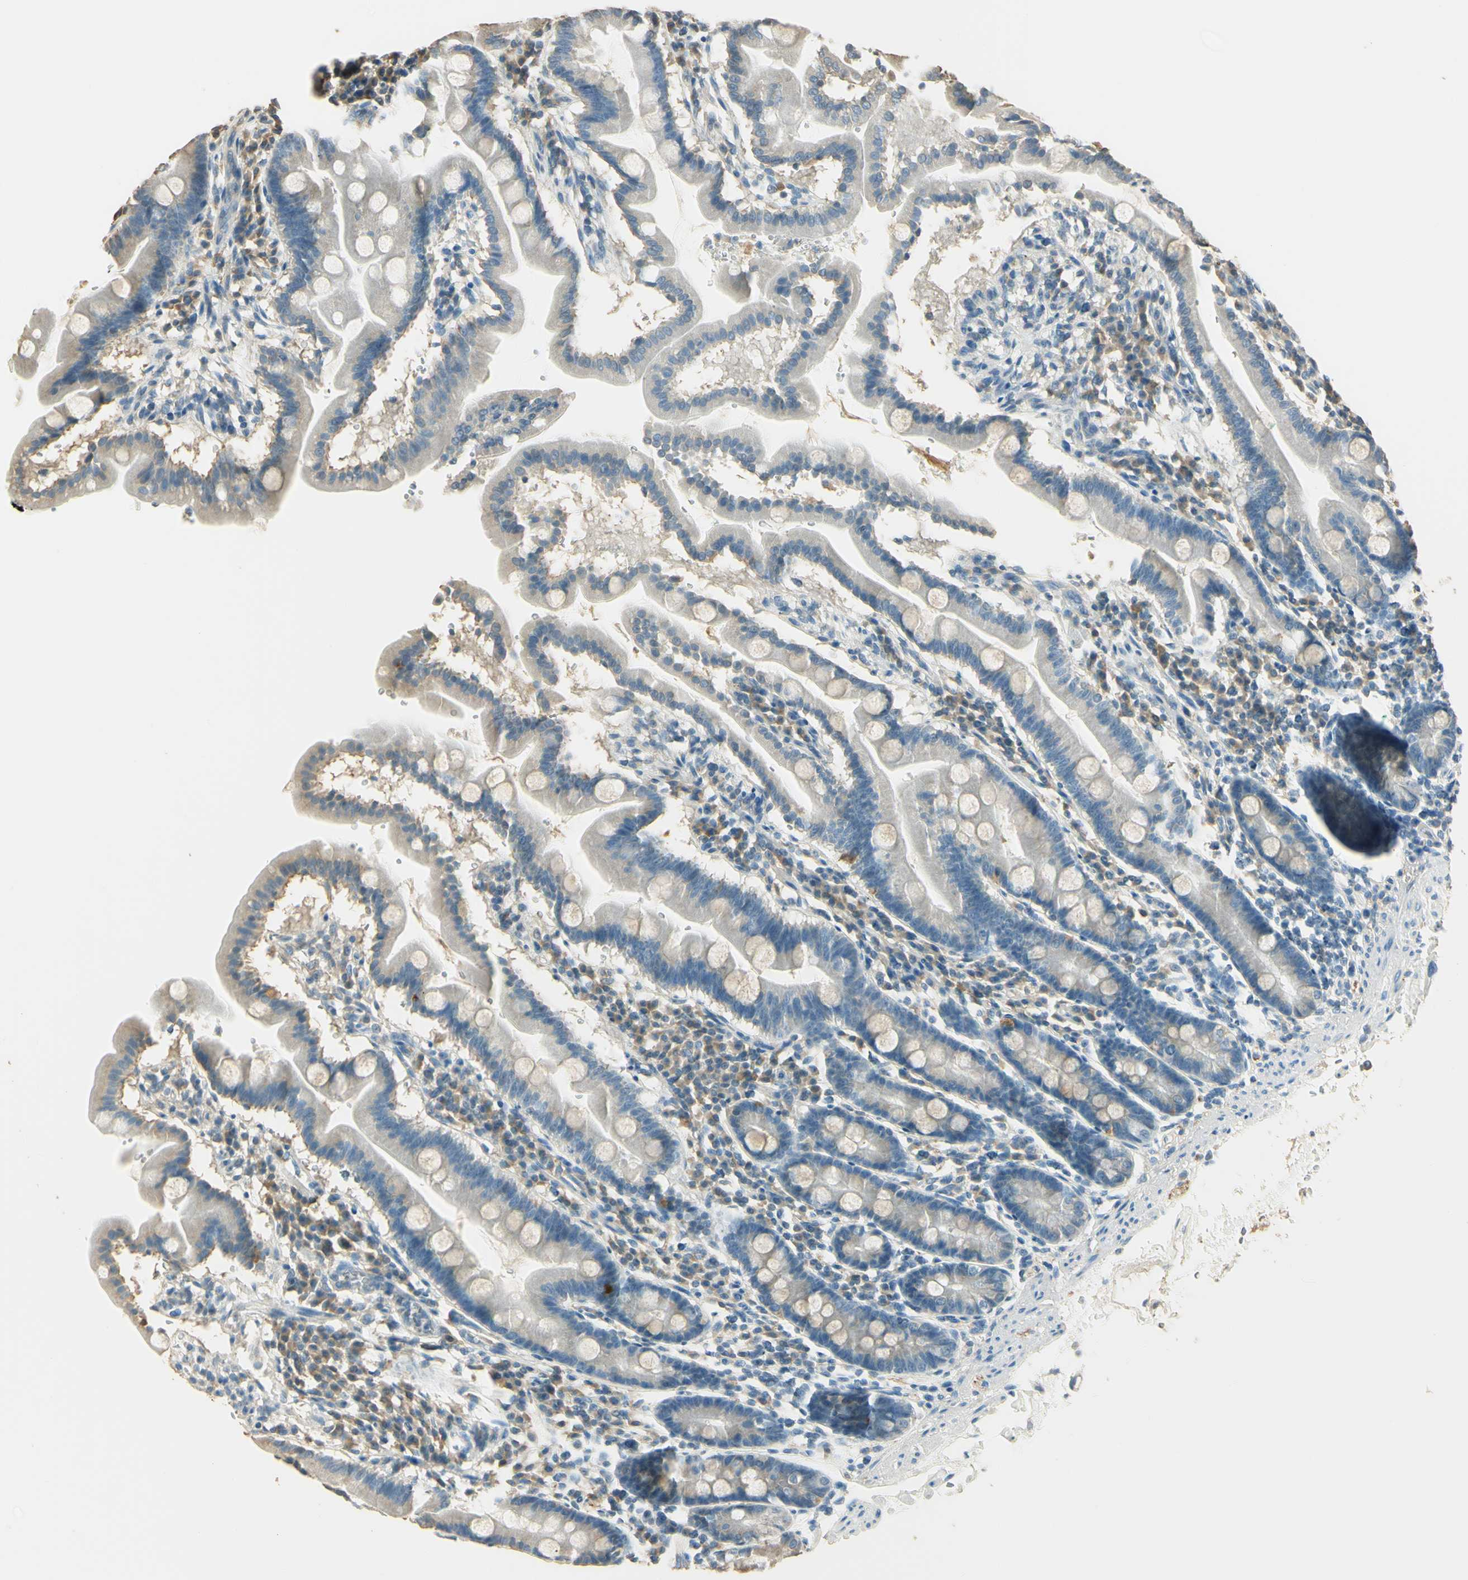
{"staining": {"intensity": "weak", "quantity": "<25%", "location": "cytoplasmic/membranous"}, "tissue": "duodenum", "cell_type": "Glandular cells", "image_type": "normal", "snomed": [{"axis": "morphology", "description": "Normal tissue, NOS"}, {"axis": "topography", "description": "Duodenum"}], "caption": "Duodenum stained for a protein using IHC reveals no positivity glandular cells.", "gene": "UXS1", "patient": {"sex": "male", "age": 50}}